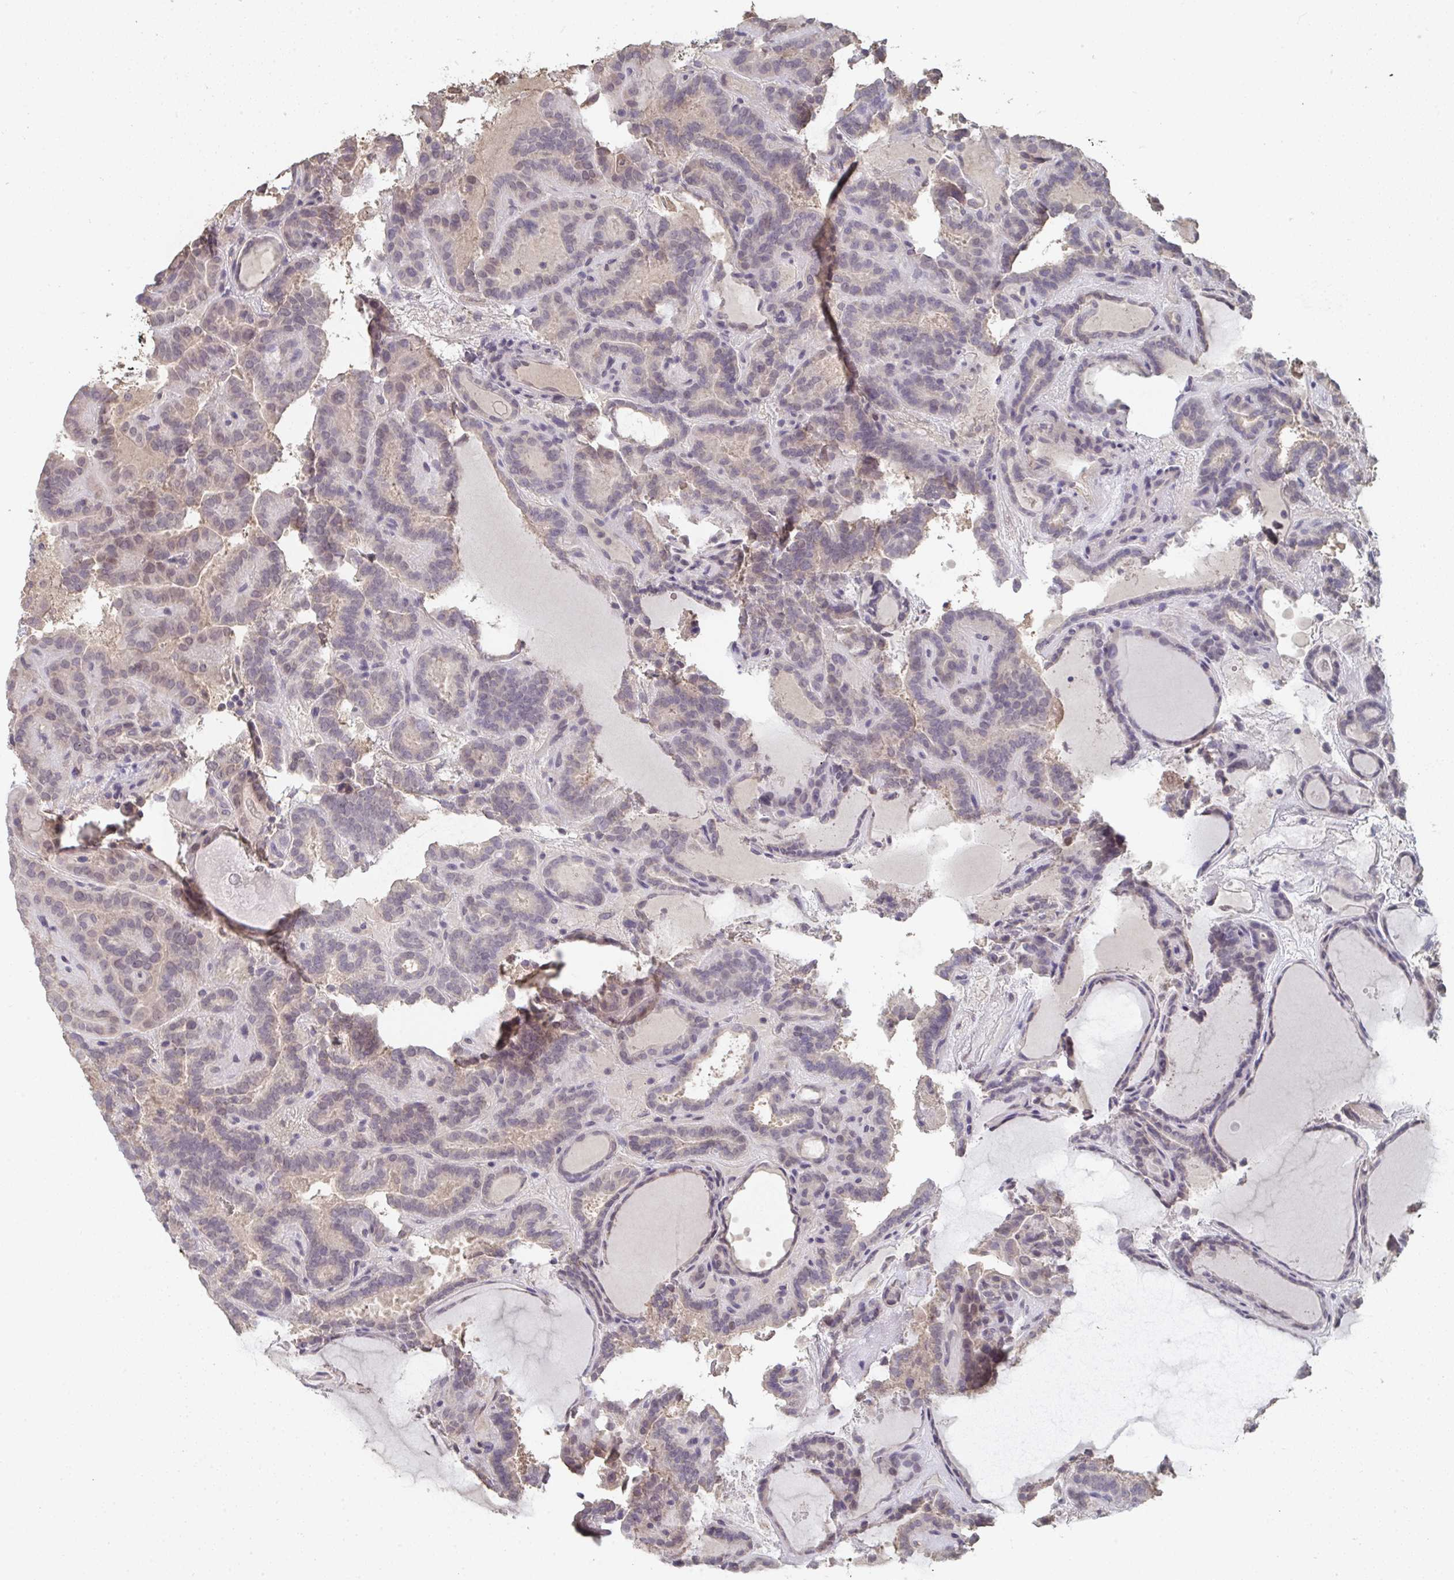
{"staining": {"intensity": "negative", "quantity": "none", "location": "none"}, "tissue": "thyroid cancer", "cell_type": "Tumor cells", "image_type": "cancer", "snomed": [{"axis": "morphology", "description": "Papillary adenocarcinoma, NOS"}, {"axis": "topography", "description": "Thyroid gland"}], "caption": "Protein analysis of thyroid cancer (papillary adenocarcinoma) demonstrates no significant positivity in tumor cells.", "gene": "LIX1", "patient": {"sex": "female", "age": 46}}